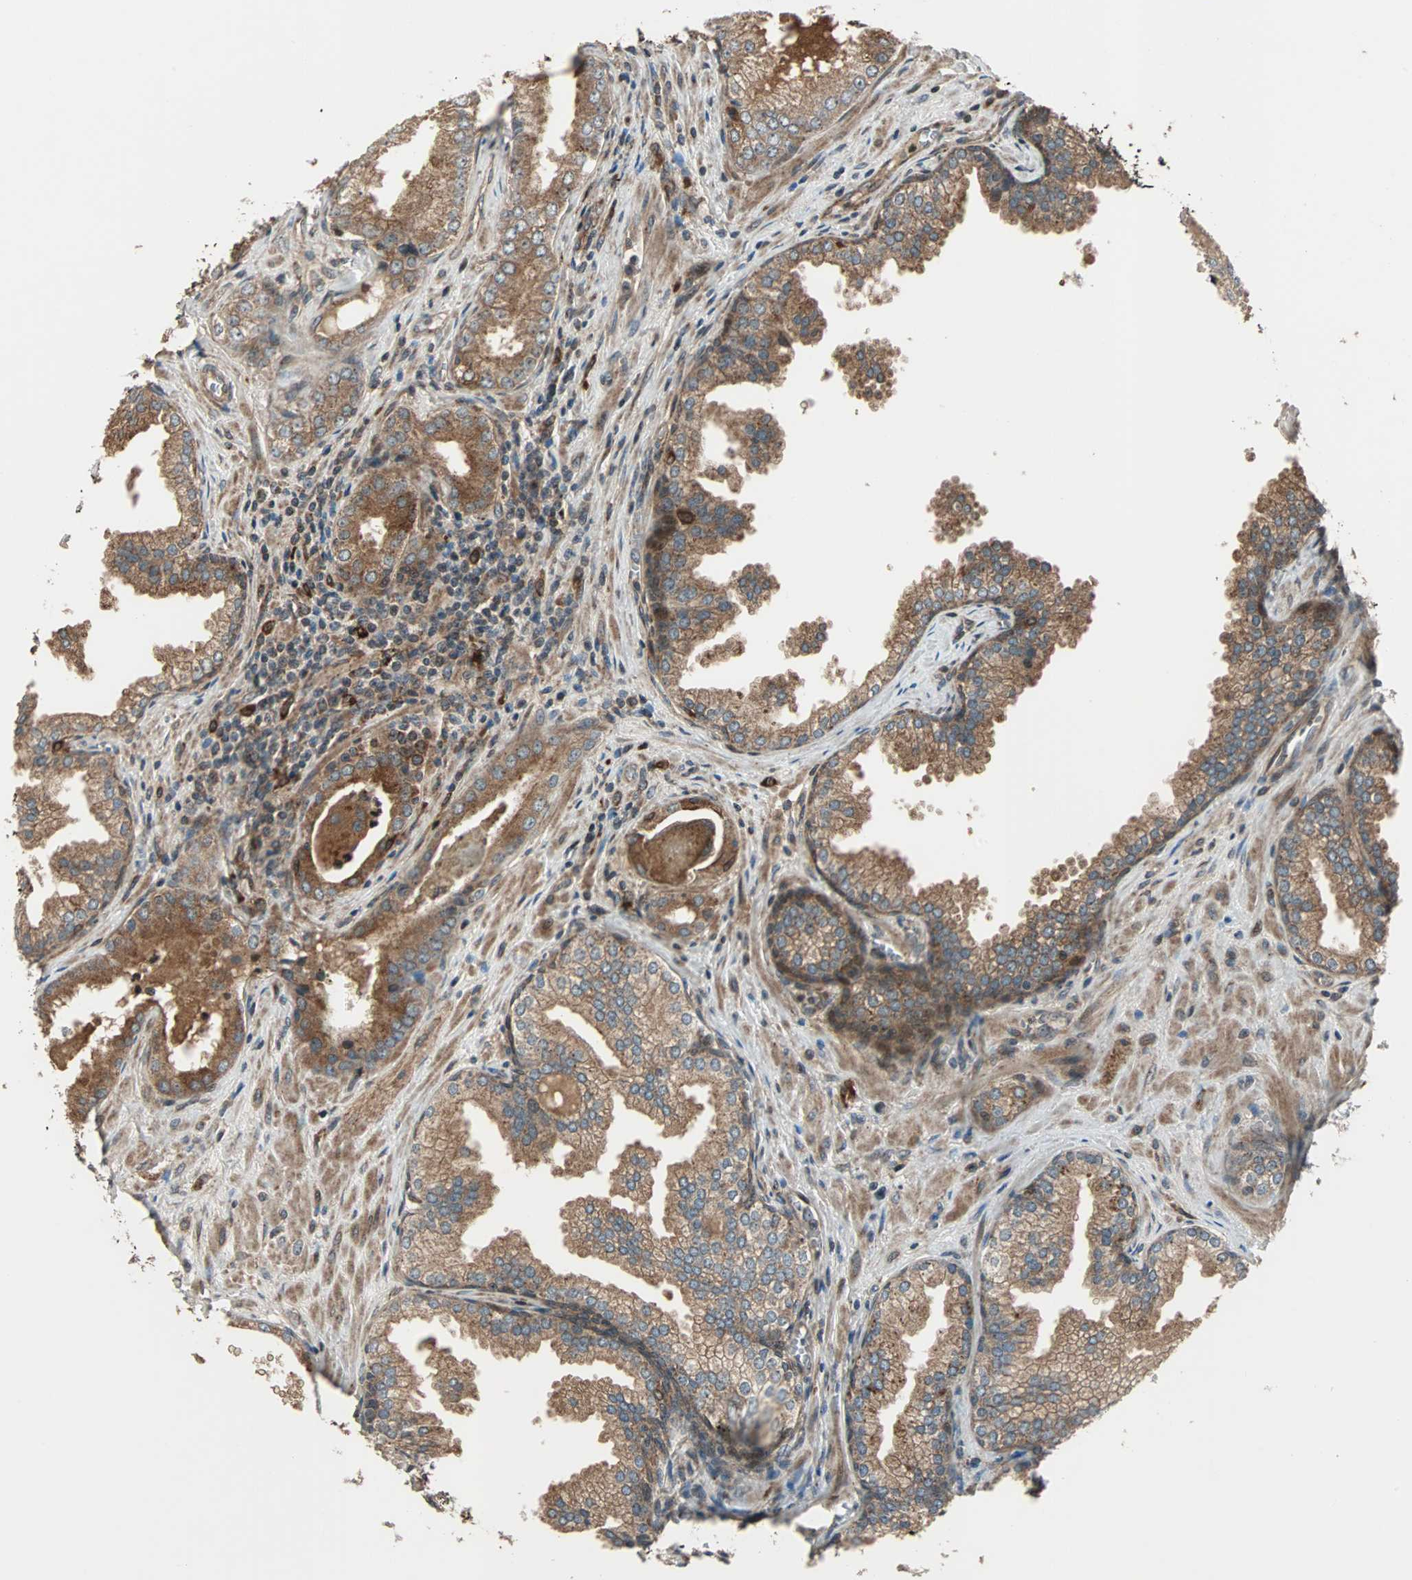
{"staining": {"intensity": "moderate", "quantity": ">75%", "location": "cytoplasmic/membranous"}, "tissue": "prostate cancer", "cell_type": "Tumor cells", "image_type": "cancer", "snomed": [{"axis": "morphology", "description": "Adenocarcinoma, Low grade"}, {"axis": "topography", "description": "Prostate"}], "caption": "Immunohistochemical staining of prostate adenocarcinoma (low-grade) displays moderate cytoplasmic/membranous protein positivity in approximately >75% of tumor cells.", "gene": "RAB7A", "patient": {"sex": "male", "age": 60}}